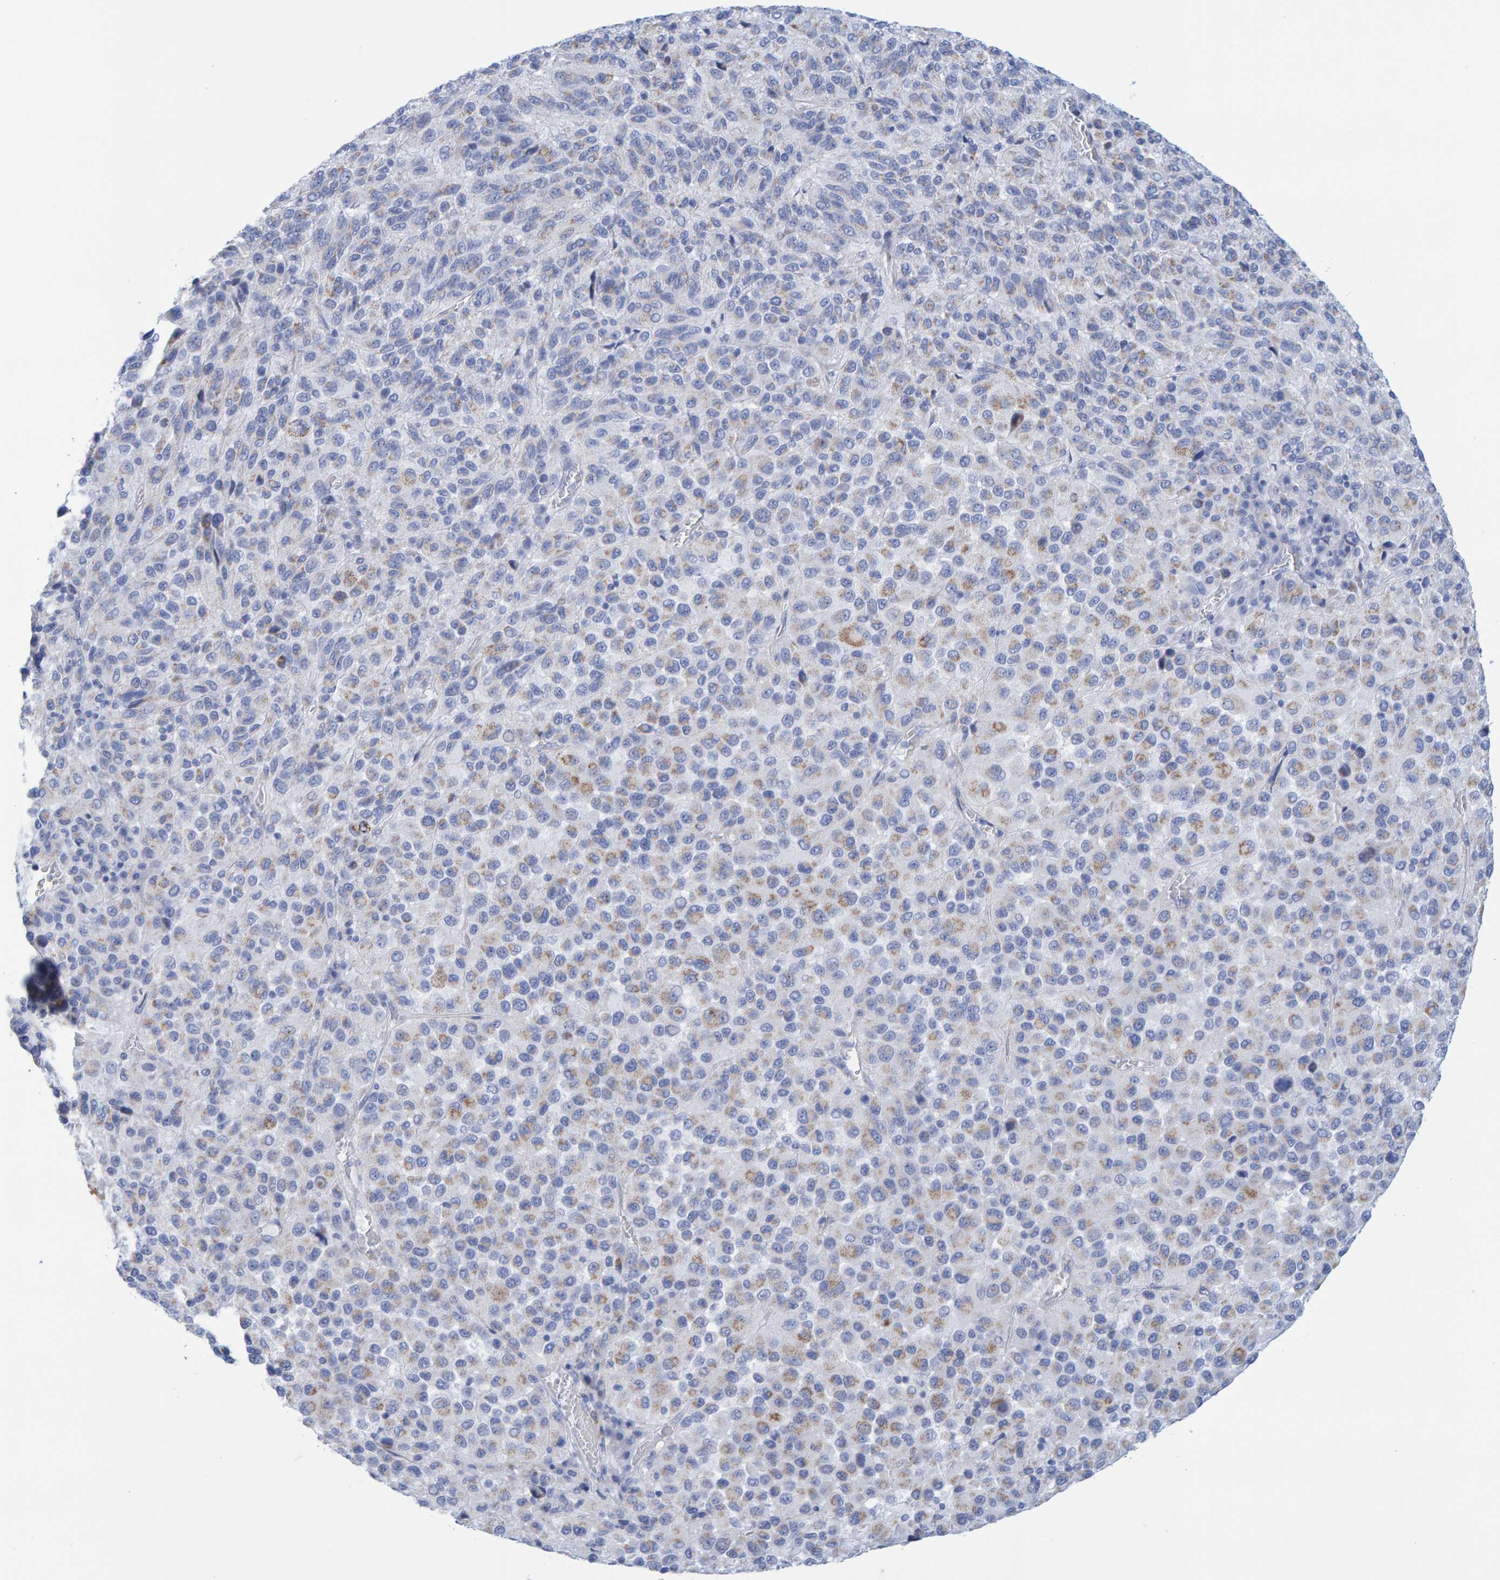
{"staining": {"intensity": "negative", "quantity": "none", "location": "none"}, "tissue": "melanoma", "cell_type": "Tumor cells", "image_type": "cancer", "snomed": [{"axis": "morphology", "description": "Malignant melanoma, Metastatic site"}, {"axis": "topography", "description": "Lung"}], "caption": "Malignant melanoma (metastatic site) was stained to show a protein in brown. There is no significant staining in tumor cells.", "gene": "JAKMIP3", "patient": {"sex": "male", "age": 64}}